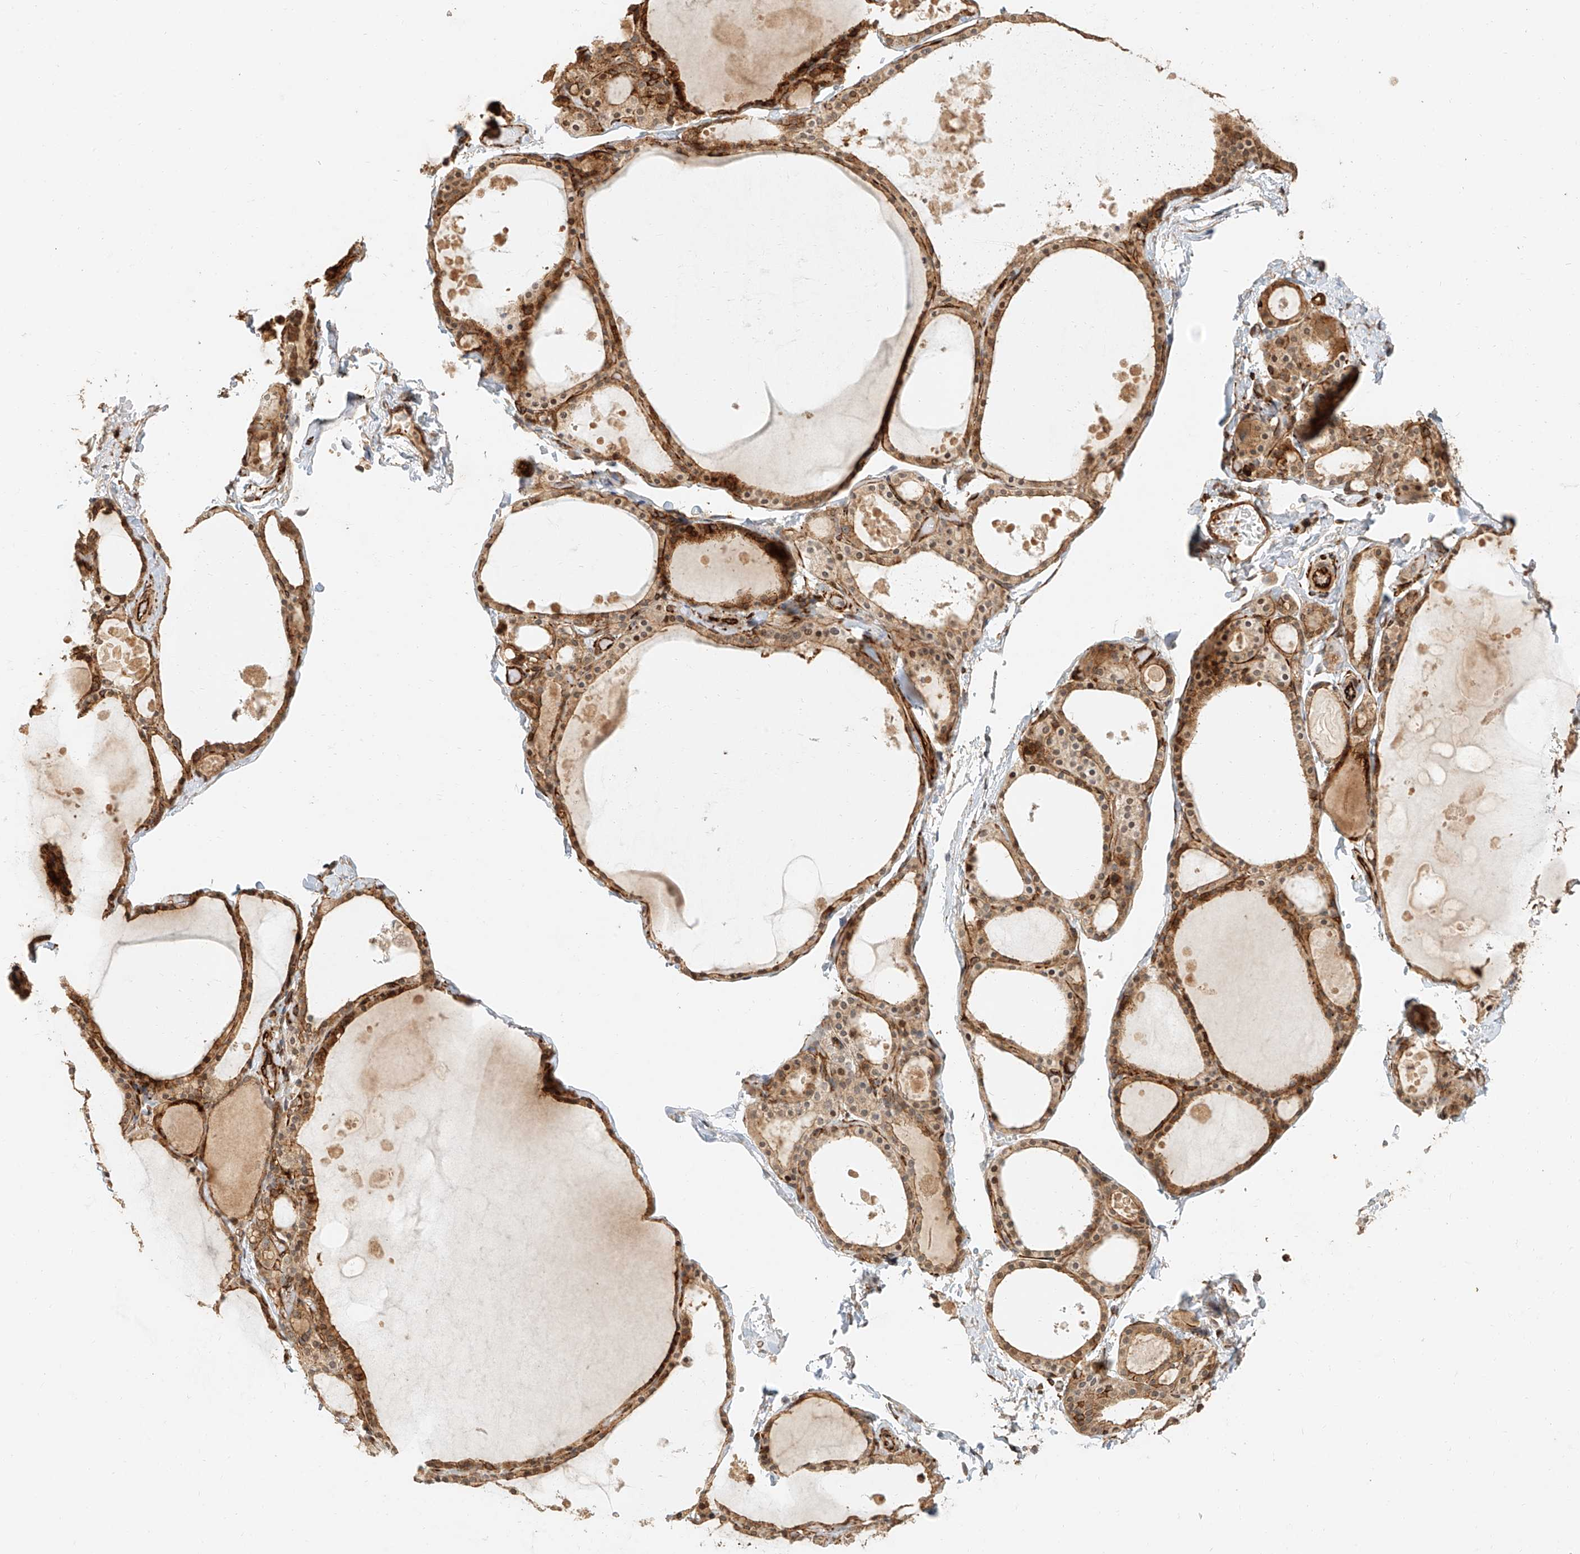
{"staining": {"intensity": "strong", "quantity": ">75%", "location": "cytoplasmic/membranous"}, "tissue": "thyroid gland", "cell_type": "Glandular cells", "image_type": "normal", "snomed": [{"axis": "morphology", "description": "Normal tissue, NOS"}, {"axis": "topography", "description": "Thyroid gland"}], "caption": "This image demonstrates unremarkable thyroid gland stained with immunohistochemistry (IHC) to label a protein in brown. The cytoplasmic/membranous of glandular cells show strong positivity for the protein. Nuclei are counter-stained blue.", "gene": "NAP1L1", "patient": {"sex": "male", "age": 56}}